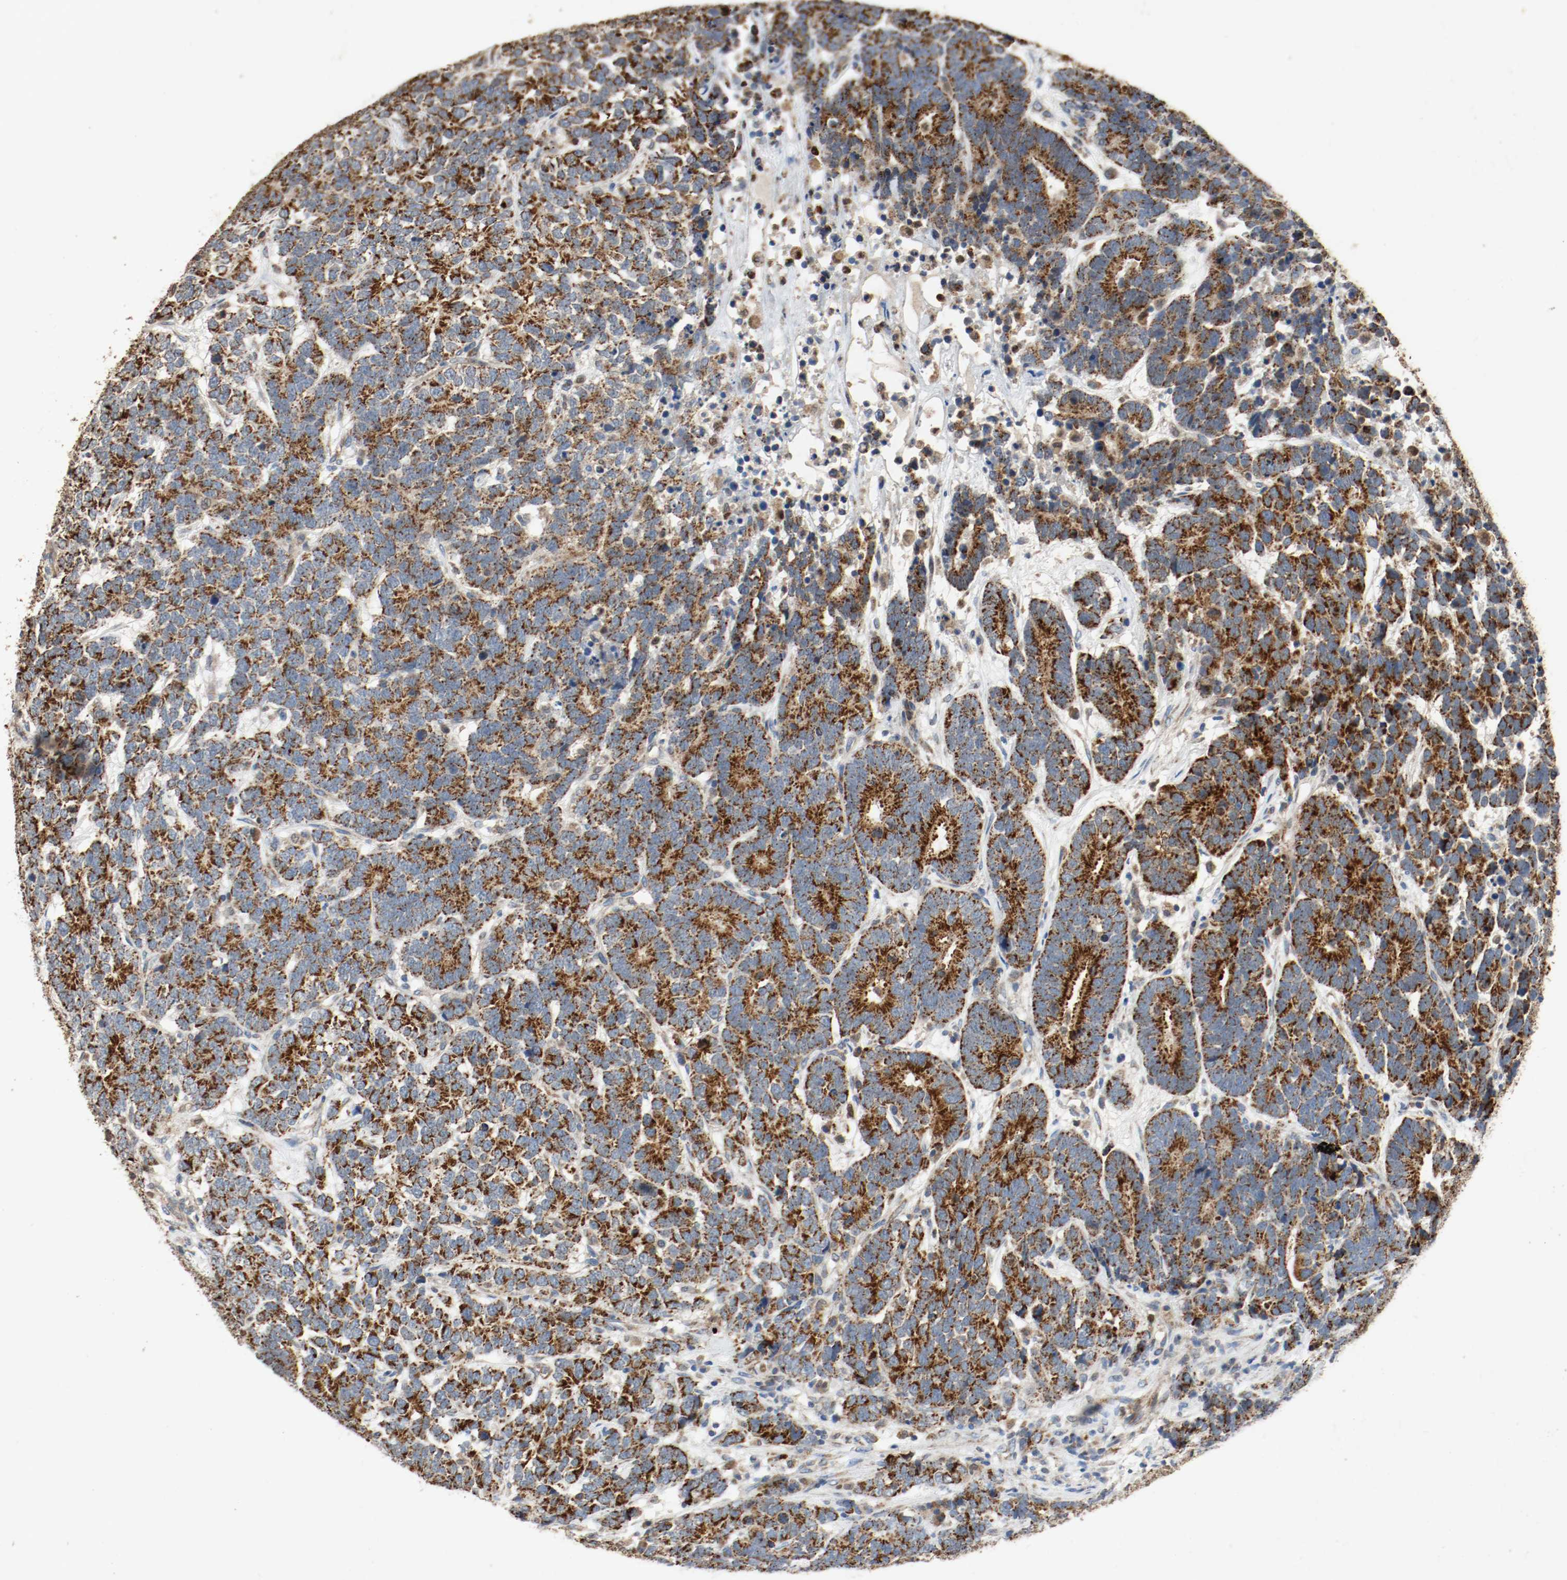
{"staining": {"intensity": "strong", "quantity": ">75%", "location": "cytoplasmic/membranous"}, "tissue": "testis cancer", "cell_type": "Tumor cells", "image_type": "cancer", "snomed": [{"axis": "morphology", "description": "Carcinoma, Embryonal, NOS"}, {"axis": "topography", "description": "Testis"}], "caption": "High-magnification brightfield microscopy of testis cancer (embryonal carcinoma) stained with DAB (3,3'-diaminobenzidine) (brown) and counterstained with hematoxylin (blue). tumor cells exhibit strong cytoplasmic/membranous staining is identified in approximately>75% of cells. Nuclei are stained in blue.", "gene": "ALDH4A1", "patient": {"sex": "male", "age": 26}}